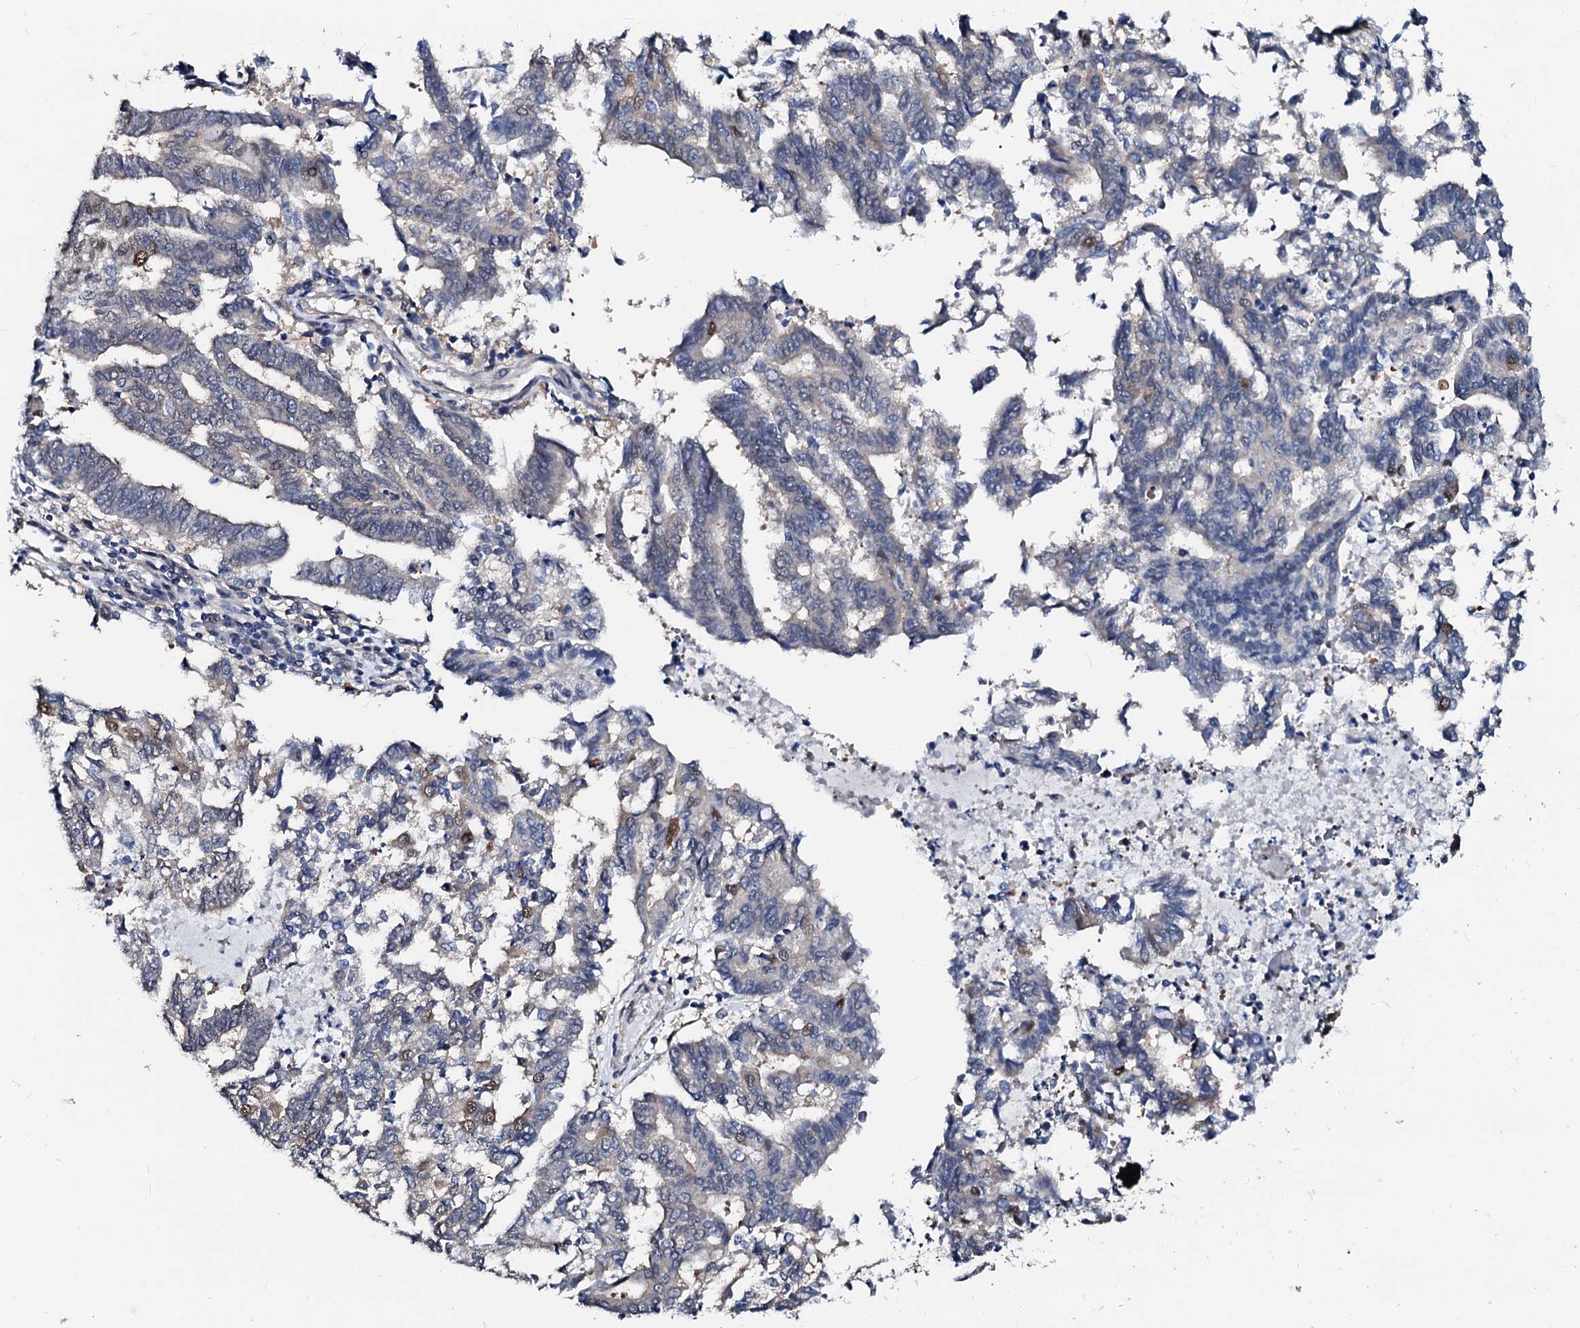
{"staining": {"intensity": "negative", "quantity": "none", "location": "none"}, "tissue": "endometrial cancer", "cell_type": "Tumor cells", "image_type": "cancer", "snomed": [{"axis": "morphology", "description": "Adenocarcinoma, NOS"}, {"axis": "topography", "description": "Endometrium"}], "caption": "The image displays no significant staining in tumor cells of endometrial adenocarcinoma. Brightfield microscopy of immunohistochemistry (IHC) stained with DAB (brown) and hematoxylin (blue), captured at high magnification.", "gene": "CSN2", "patient": {"sex": "female", "age": 79}}